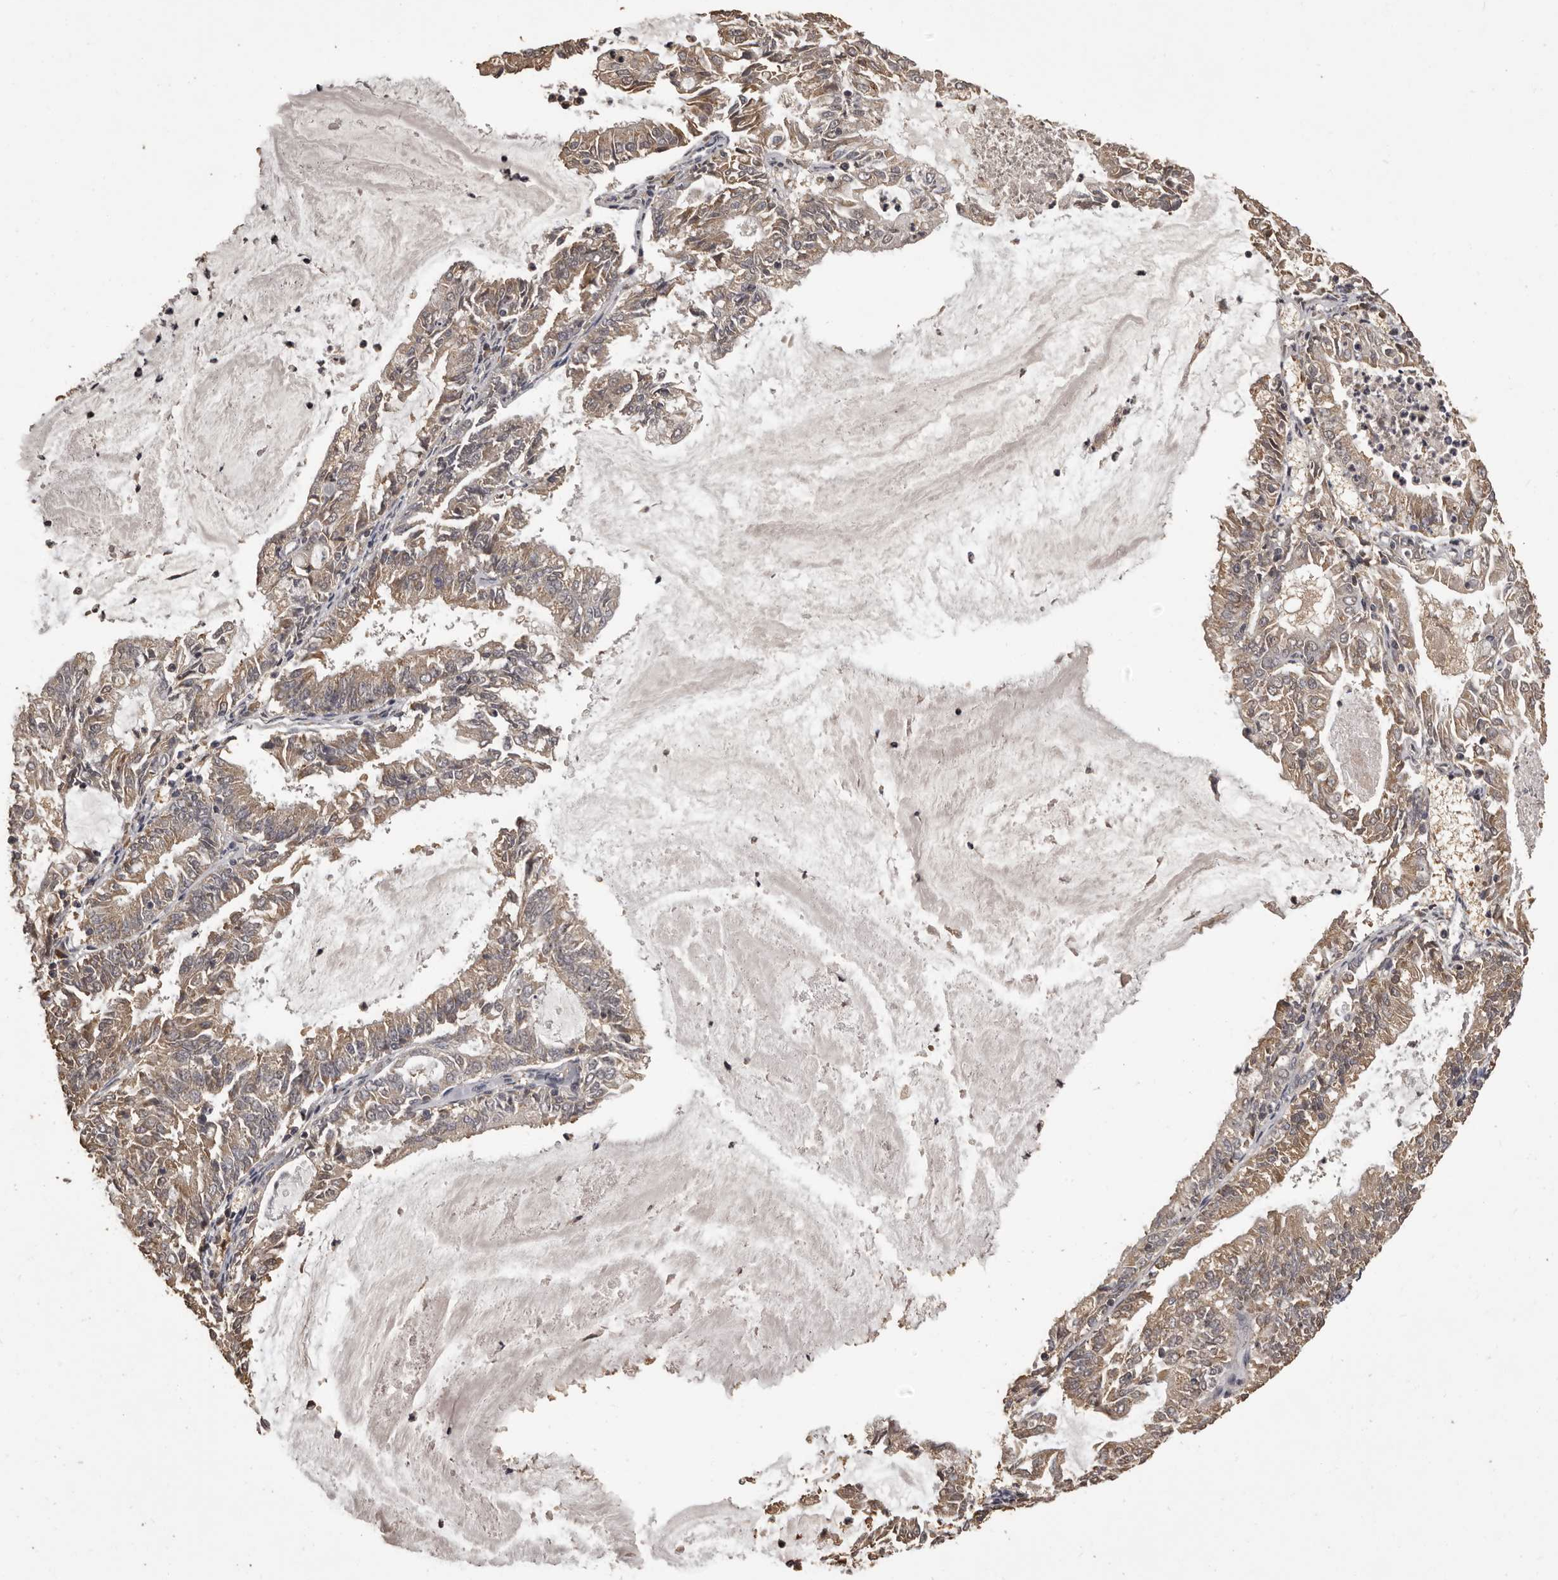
{"staining": {"intensity": "moderate", "quantity": ">75%", "location": "cytoplasmic/membranous"}, "tissue": "endometrial cancer", "cell_type": "Tumor cells", "image_type": "cancer", "snomed": [{"axis": "morphology", "description": "Adenocarcinoma, NOS"}, {"axis": "topography", "description": "Endometrium"}], "caption": "Endometrial cancer stained for a protein (brown) displays moderate cytoplasmic/membranous positive staining in approximately >75% of tumor cells.", "gene": "MGAT5", "patient": {"sex": "female", "age": 57}}